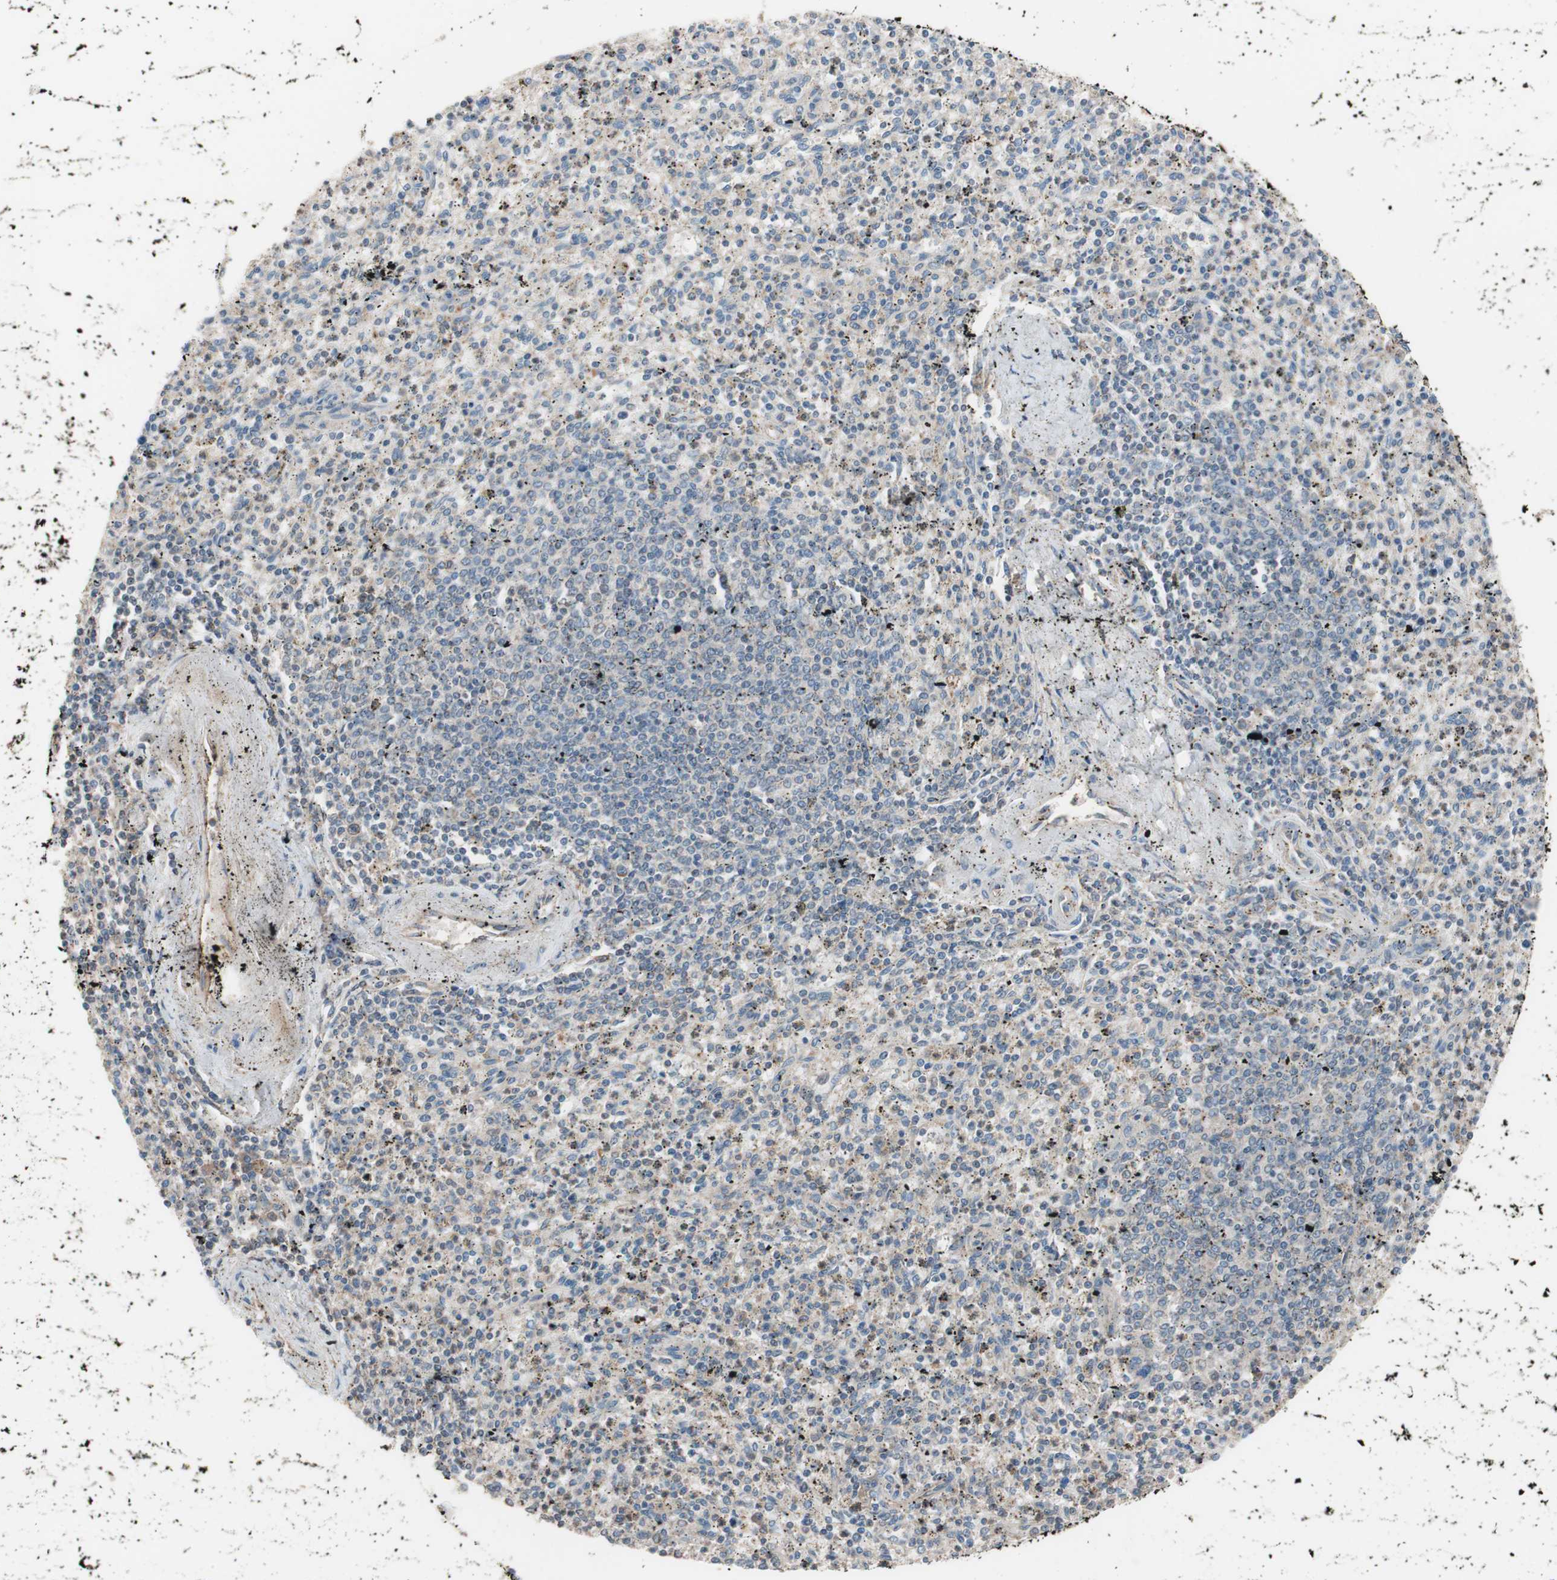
{"staining": {"intensity": "weak", "quantity": "25%-75%", "location": "cytoplasmic/membranous"}, "tissue": "spleen", "cell_type": "Cells in red pulp", "image_type": "normal", "snomed": [{"axis": "morphology", "description": "Normal tissue, NOS"}, {"axis": "topography", "description": "Spleen"}], "caption": "The photomicrograph displays immunohistochemical staining of benign spleen. There is weak cytoplasmic/membranous positivity is present in approximately 25%-75% of cells in red pulp.", "gene": "SDC4", "patient": {"sex": "male", "age": 72}}